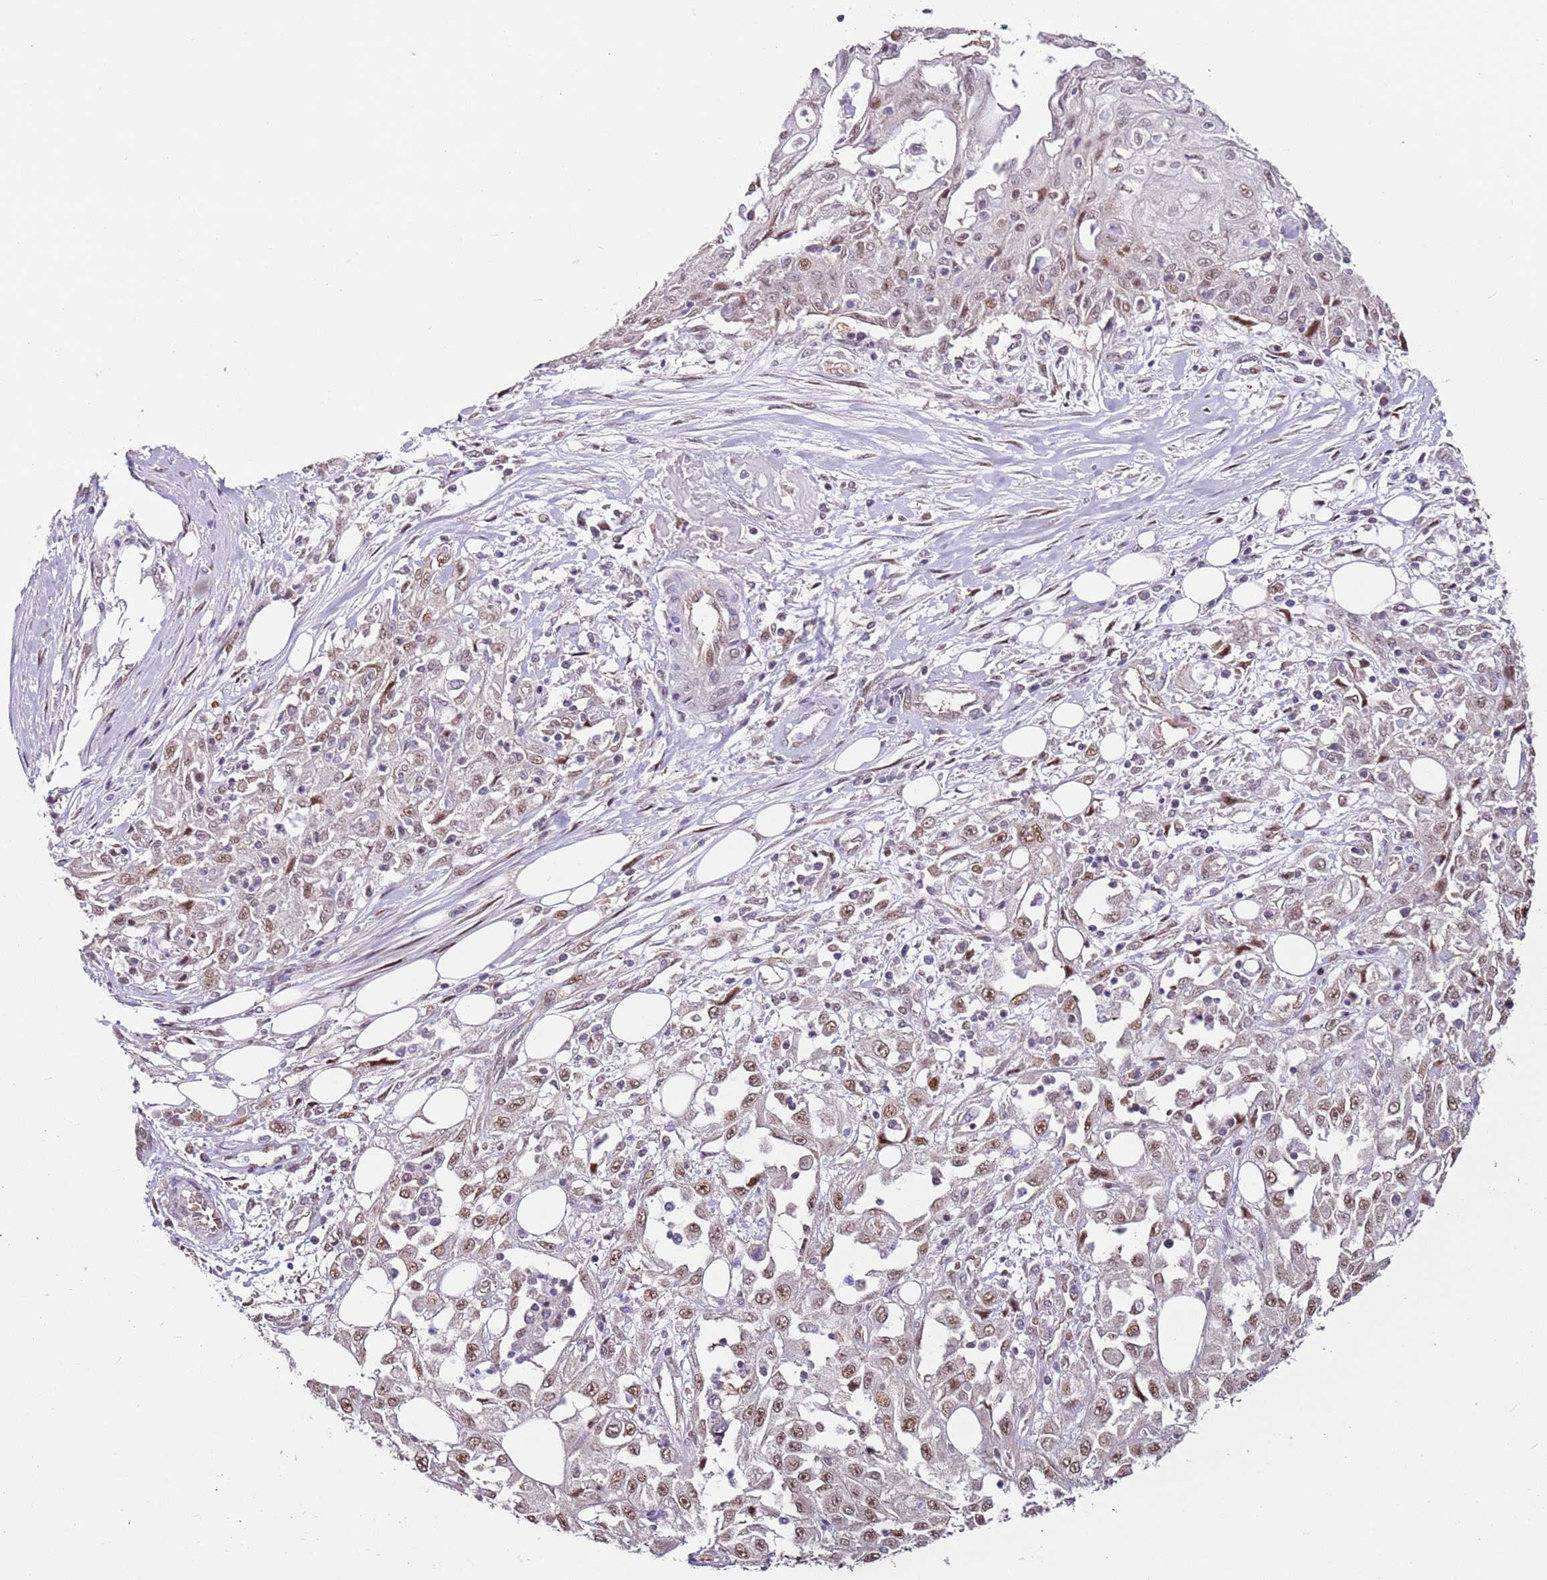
{"staining": {"intensity": "moderate", "quantity": "25%-75%", "location": "nuclear"}, "tissue": "skin cancer", "cell_type": "Tumor cells", "image_type": "cancer", "snomed": [{"axis": "morphology", "description": "Squamous cell carcinoma, NOS"}, {"axis": "morphology", "description": "Squamous cell carcinoma, metastatic, NOS"}, {"axis": "topography", "description": "Skin"}, {"axis": "topography", "description": "Lymph node"}], "caption": "Protein staining of skin cancer tissue displays moderate nuclear positivity in about 25%-75% of tumor cells.", "gene": "PSMD4", "patient": {"sex": "male", "age": 75}}